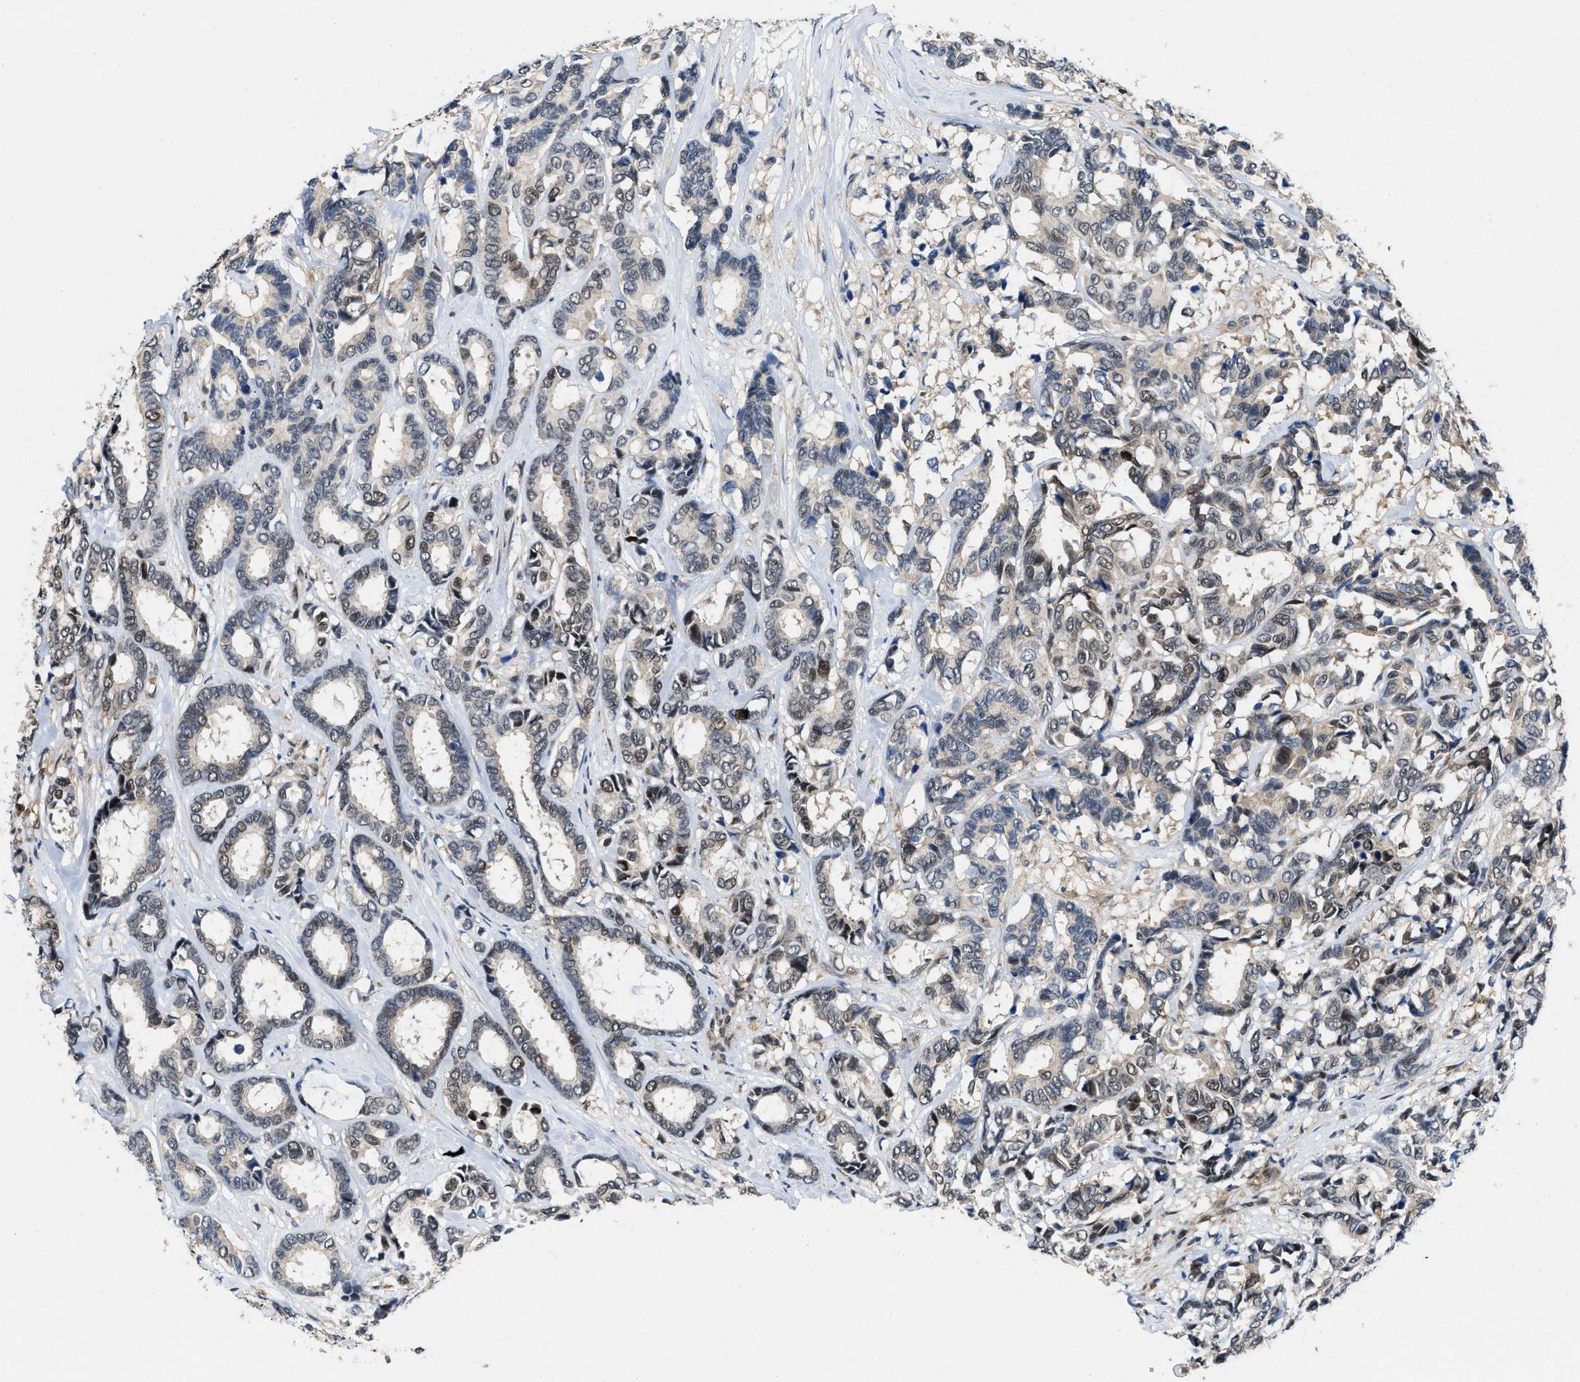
{"staining": {"intensity": "weak", "quantity": "<25%", "location": "nuclear"}, "tissue": "breast cancer", "cell_type": "Tumor cells", "image_type": "cancer", "snomed": [{"axis": "morphology", "description": "Duct carcinoma"}, {"axis": "topography", "description": "Breast"}], "caption": "High magnification brightfield microscopy of breast cancer (invasive ductal carcinoma) stained with DAB (3,3'-diaminobenzidine) (brown) and counterstained with hematoxylin (blue): tumor cells show no significant staining. Brightfield microscopy of immunohistochemistry (IHC) stained with DAB (brown) and hematoxylin (blue), captured at high magnification.", "gene": "ATF7IP", "patient": {"sex": "female", "age": 87}}